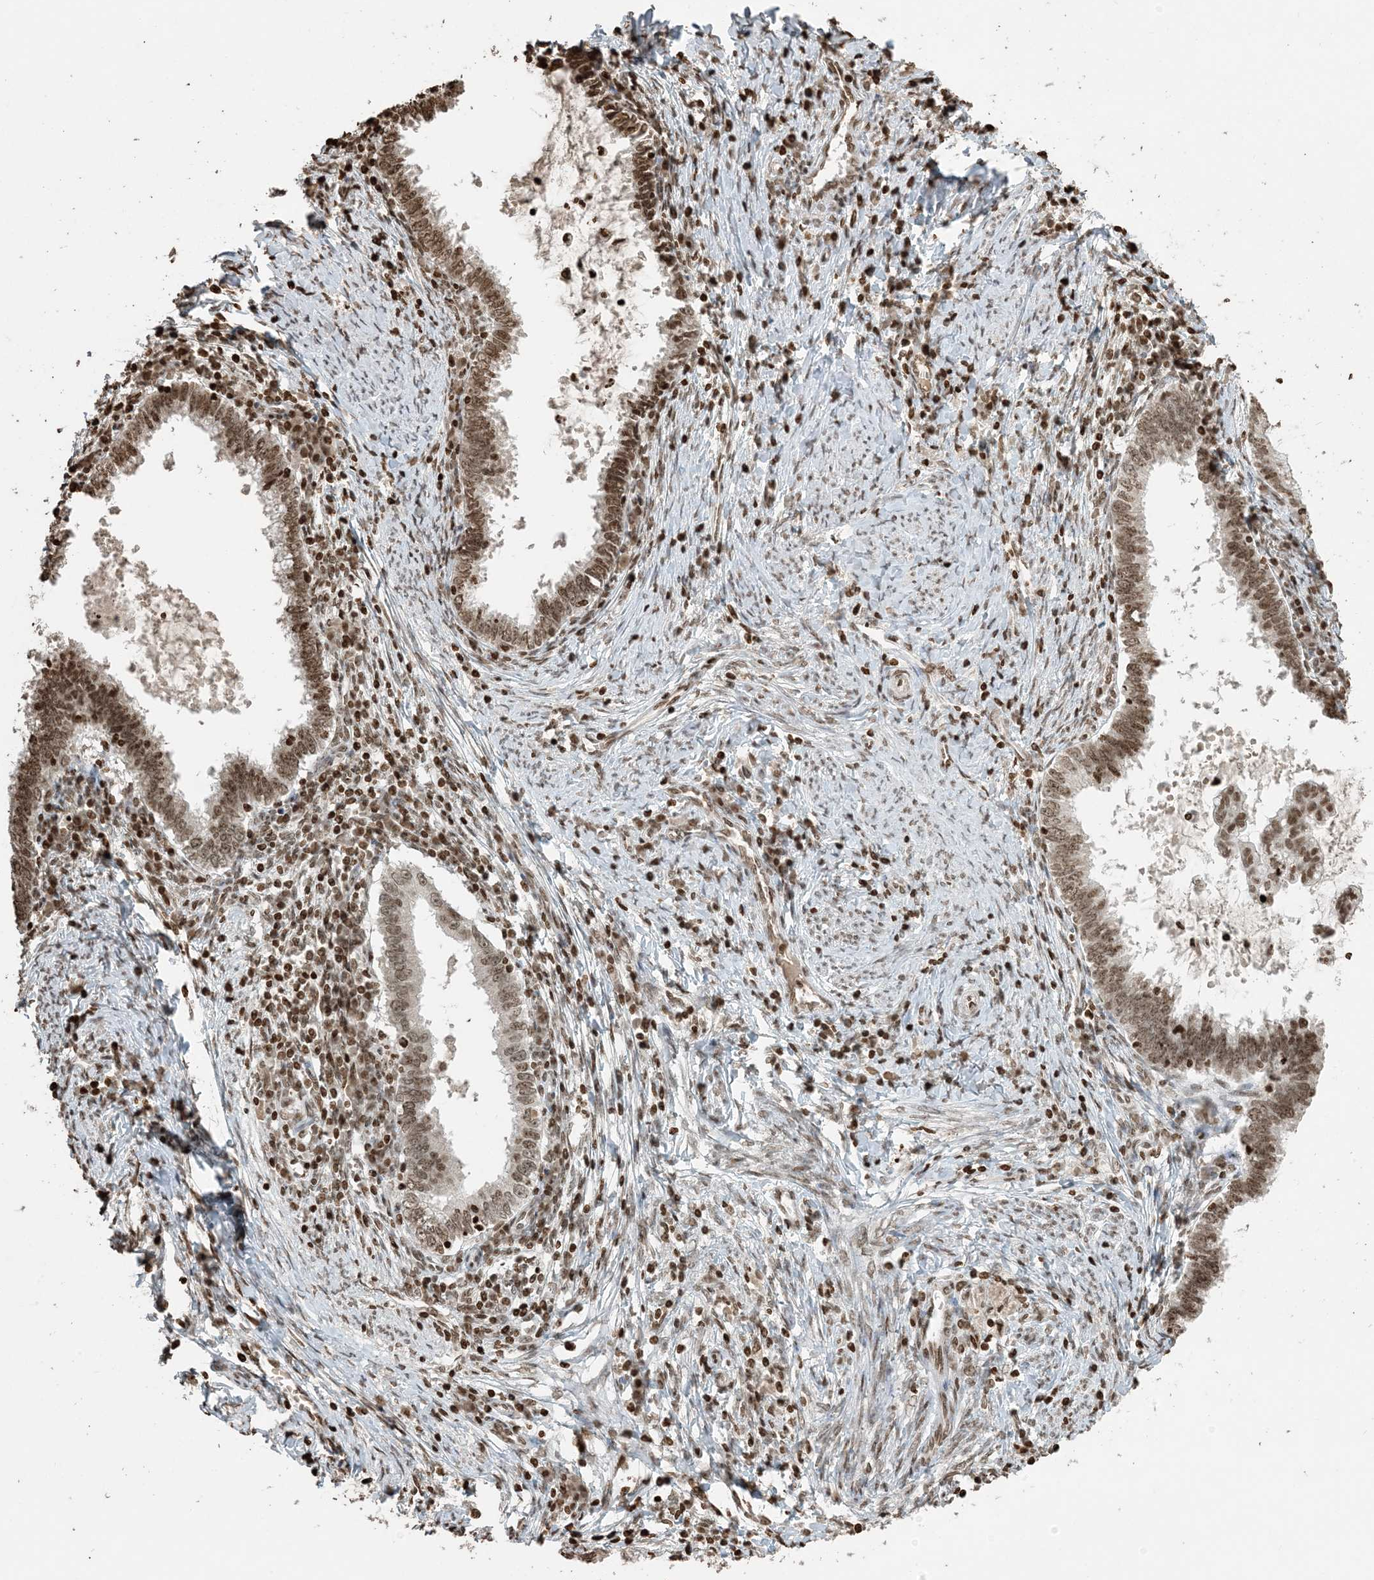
{"staining": {"intensity": "moderate", "quantity": ">75%", "location": "nuclear"}, "tissue": "cervical cancer", "cell_type": "Tumor cells", "image_type": "cancer", "snomed": [{"axis": "morphology", "description": "Adenocarcinoma, NOS"}, {"axis": "topography", "description": "Cervix"}], "caption": "Immunohistochemical staining of cervical cancer (adenocarcinoma) exhibits medium levels of moderate nuclear protein expression in about >75% of tumor cells.", "gene": "H3-3B", "patient": {"sex": "female", "age": 36}}